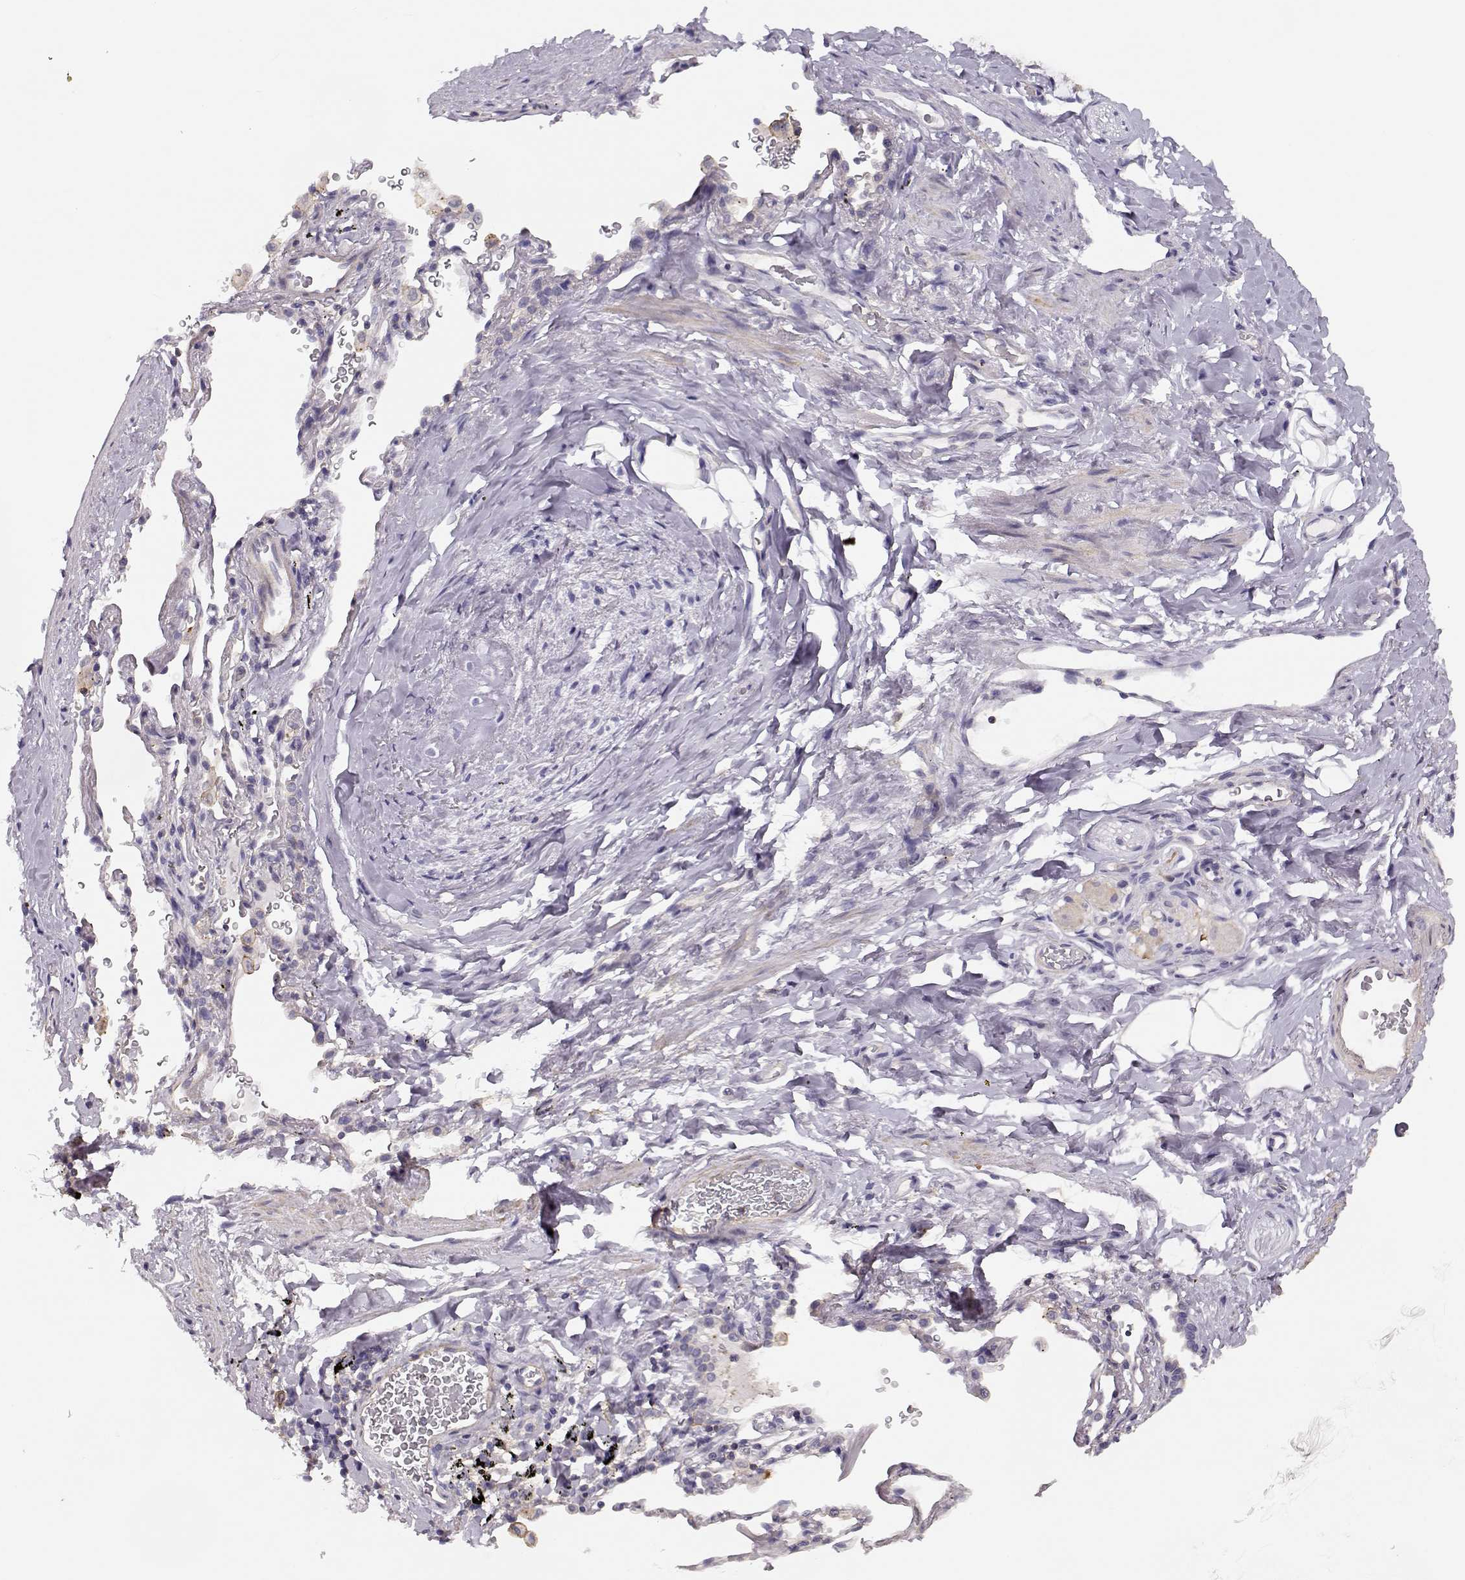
{"staining": {"intensity": "negative", "quantity": "none", "location": "none"}, "tissue": "adipose tissue", "cell_type": "Adipocytes", "image_type": "normal", "snomed": [{"axis": "morphology", "description": "Normal tissue, NOS"}, {"axis": "morphology", "description": "Adenocarcinoma, NOS"}, {"axis": "topography", "description": "Cartilage tissue"}, {"axis": "topography", "description": "Lung"}], "caption": "Immunohistochemistry (IHC) of normal human adipose tissue exhibits no staining in adipocytes.", "gene": "DAPL1", "patient": {"sex": "male", "age": 59}}